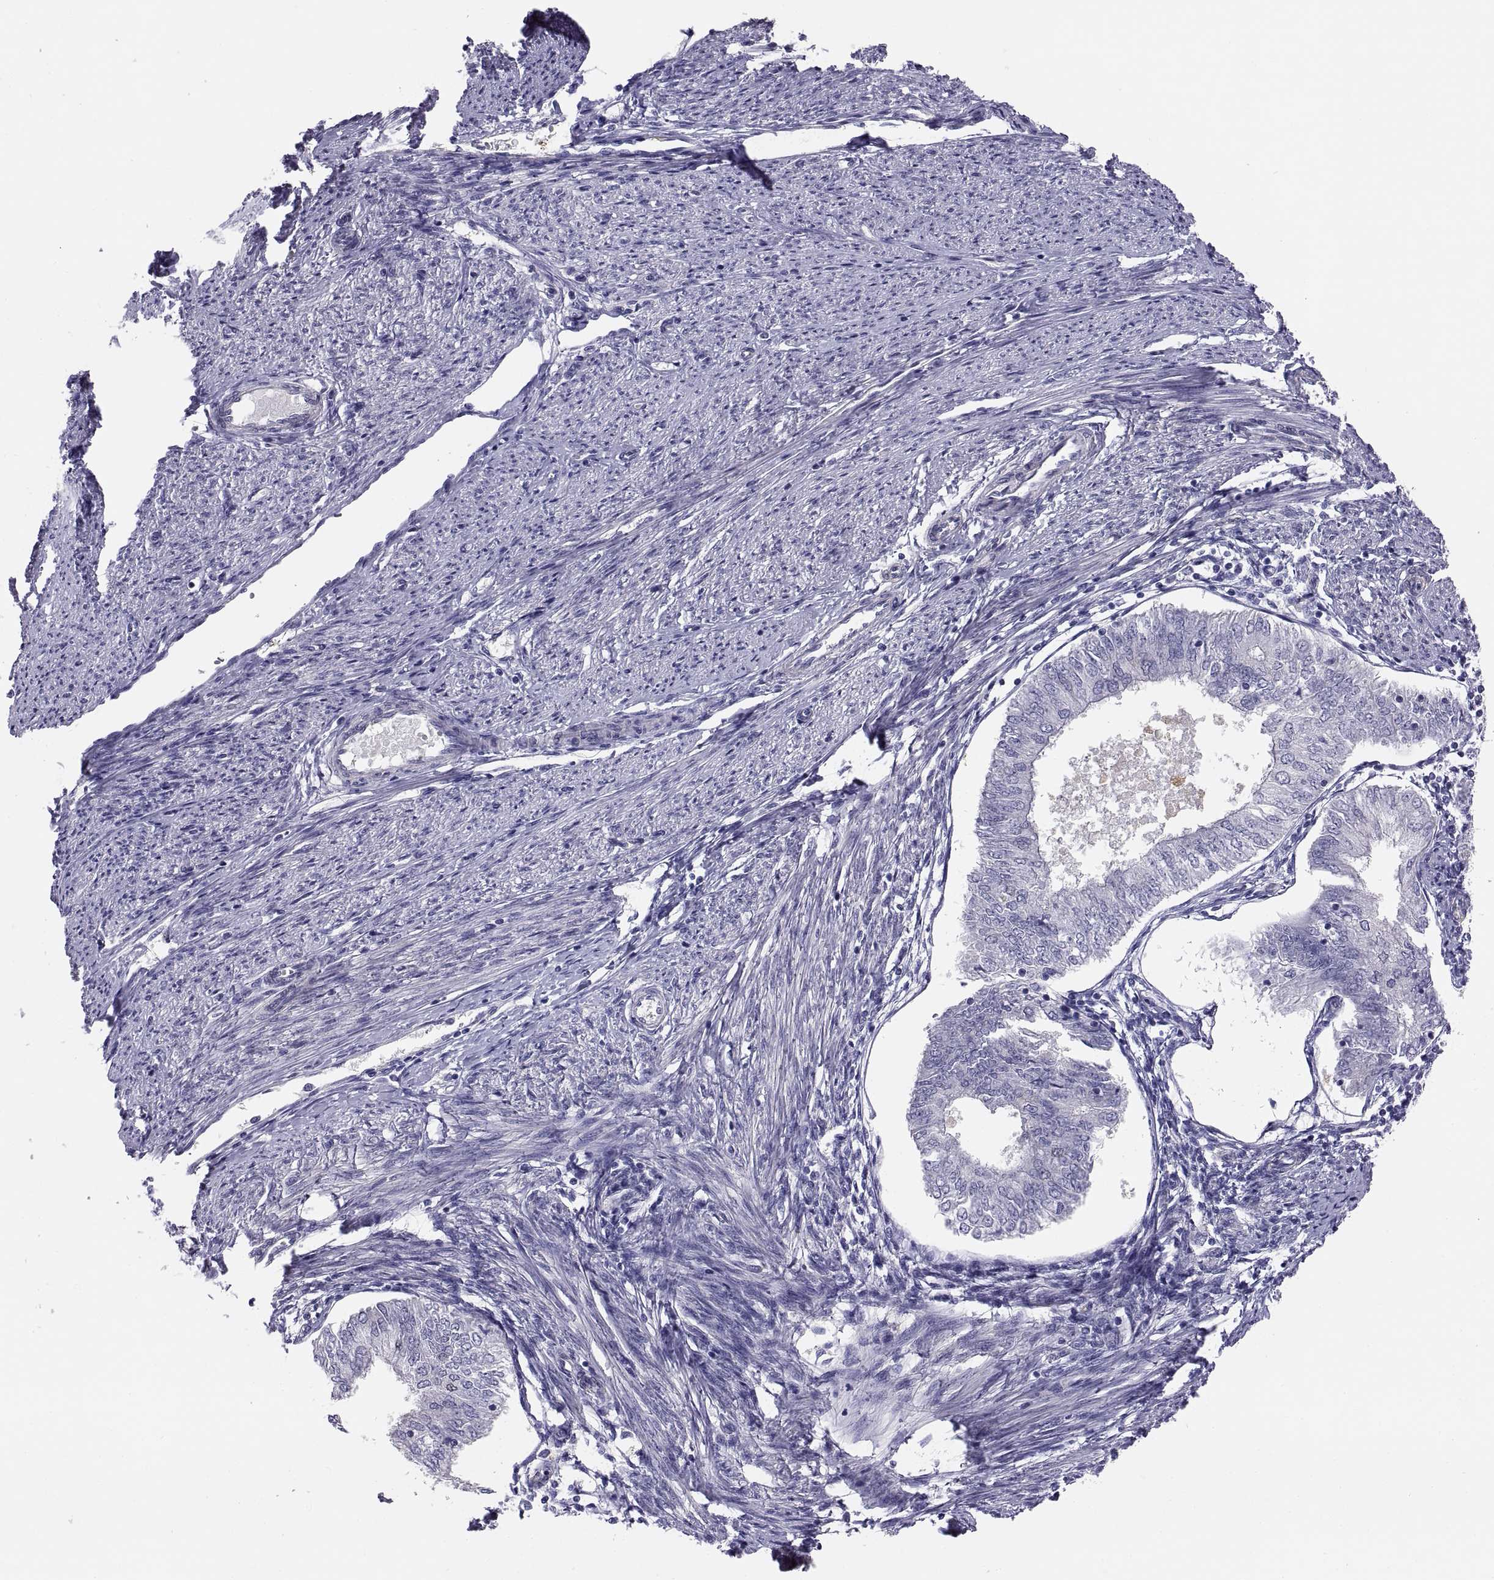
{"staining": {"intensity": "negative", "quantity": "none", "location": "none"}, "tissue": "endometrial cancer", "cell_type": "Tumor cells", "image_type": "cancer", "snomed": [{"axis": "morphology", "description": "Adenocarcinoma, NOS"}, {"axis": "topography", "description": "Endometrium"}], "caption": "Immunohistochemistry of endometrial cancer reveals no staining in tumor cells.", "gene": "STRC", "patient": {"sex": "female", "age": 58}}